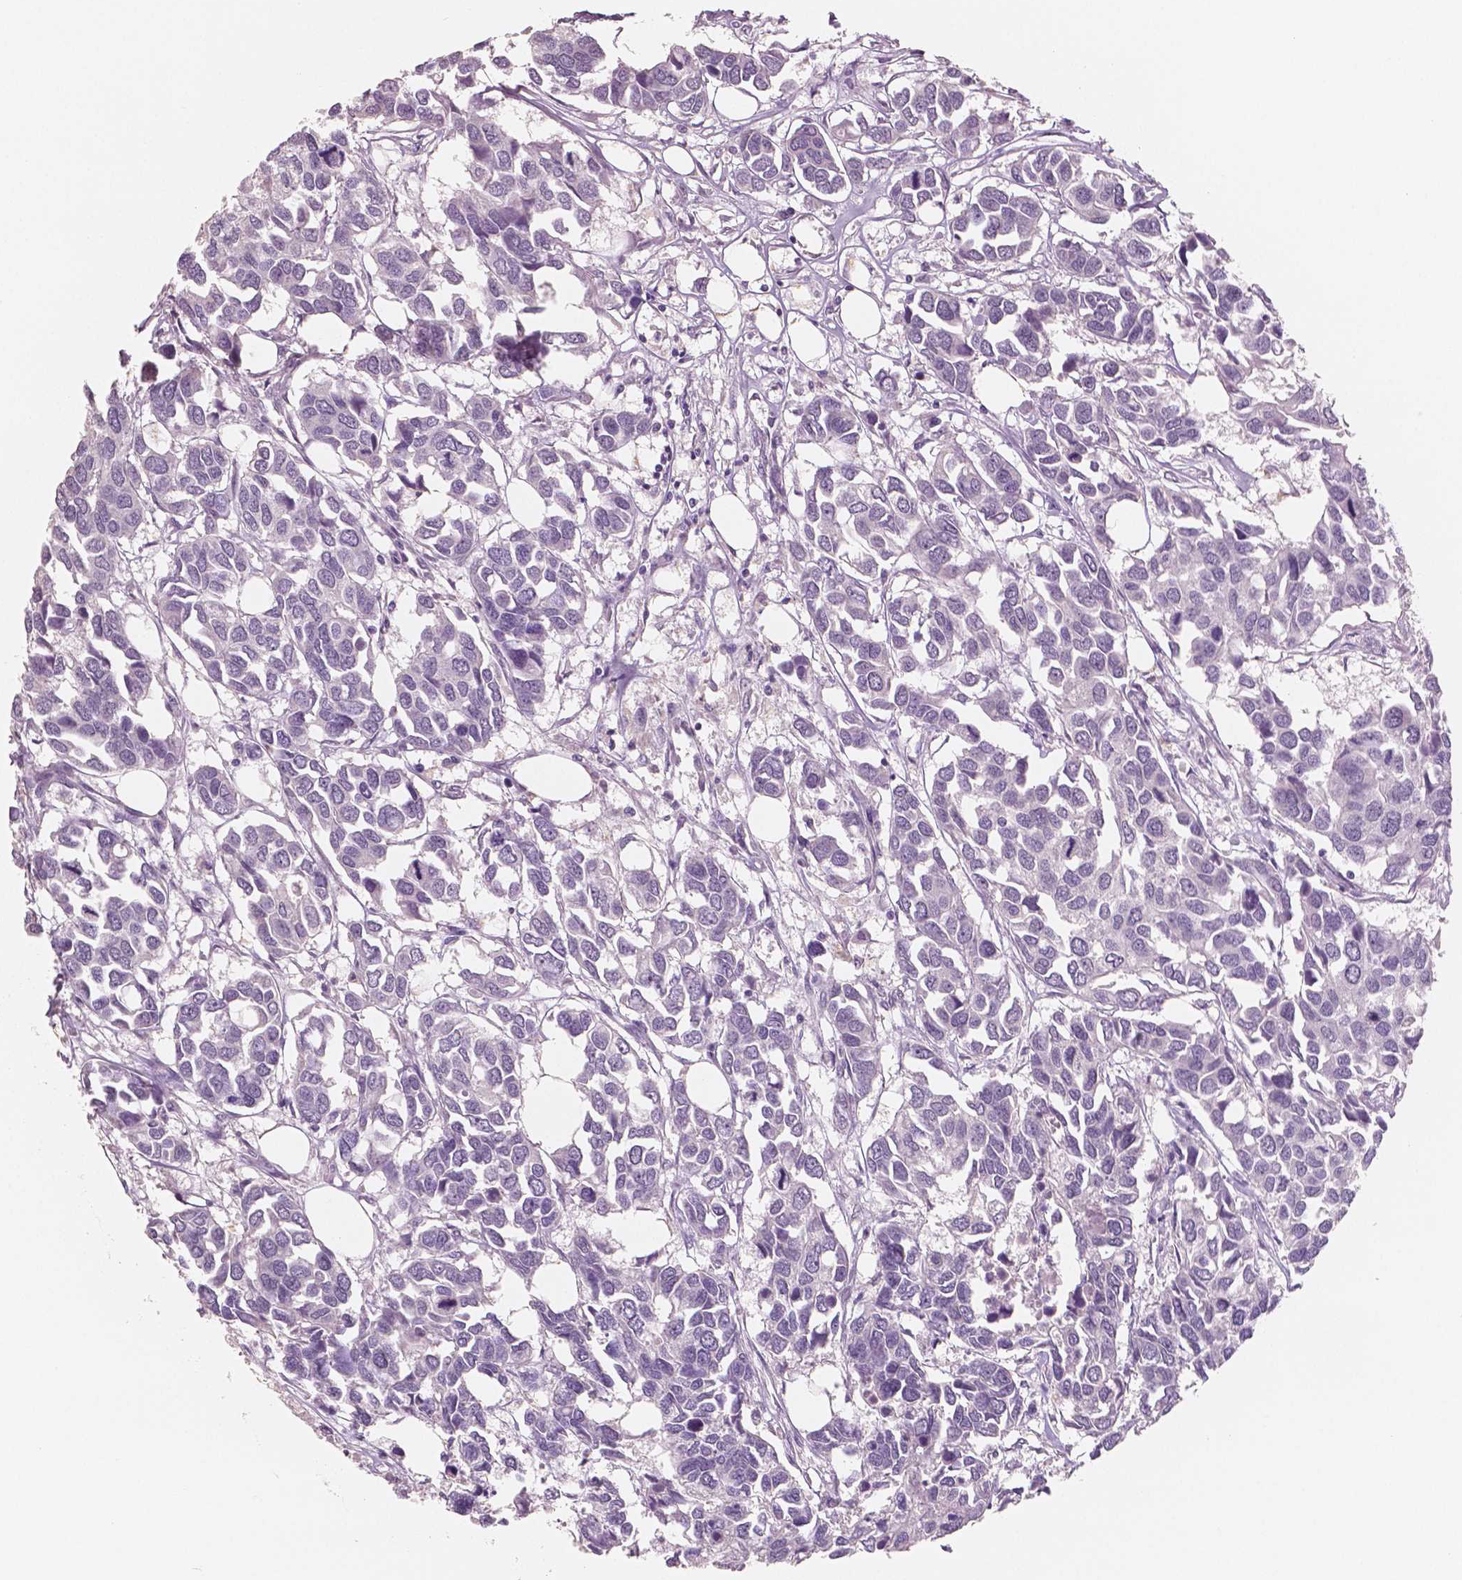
{"staining": {"intensity": "negative", "quantity": "none", "location": "none"}, "tissue": "breast cancer", "cell_type": "Tumor cells", "image_type": "cancer", "snomed": [{"axis": "morphology", "description": "Duct carcinoma"}, {"axis": "topography", "description": "Breast"}], "caption": "High magnification brightfield microscopy of breast cancer stained with DAB (3,3'-diaminobenzidine) (brown) and counterstained with hematoxylin (blue): tumor cells show no significant staining.", "gene": "NECAB2", "patient": {"sex": "female", "age": 83}}